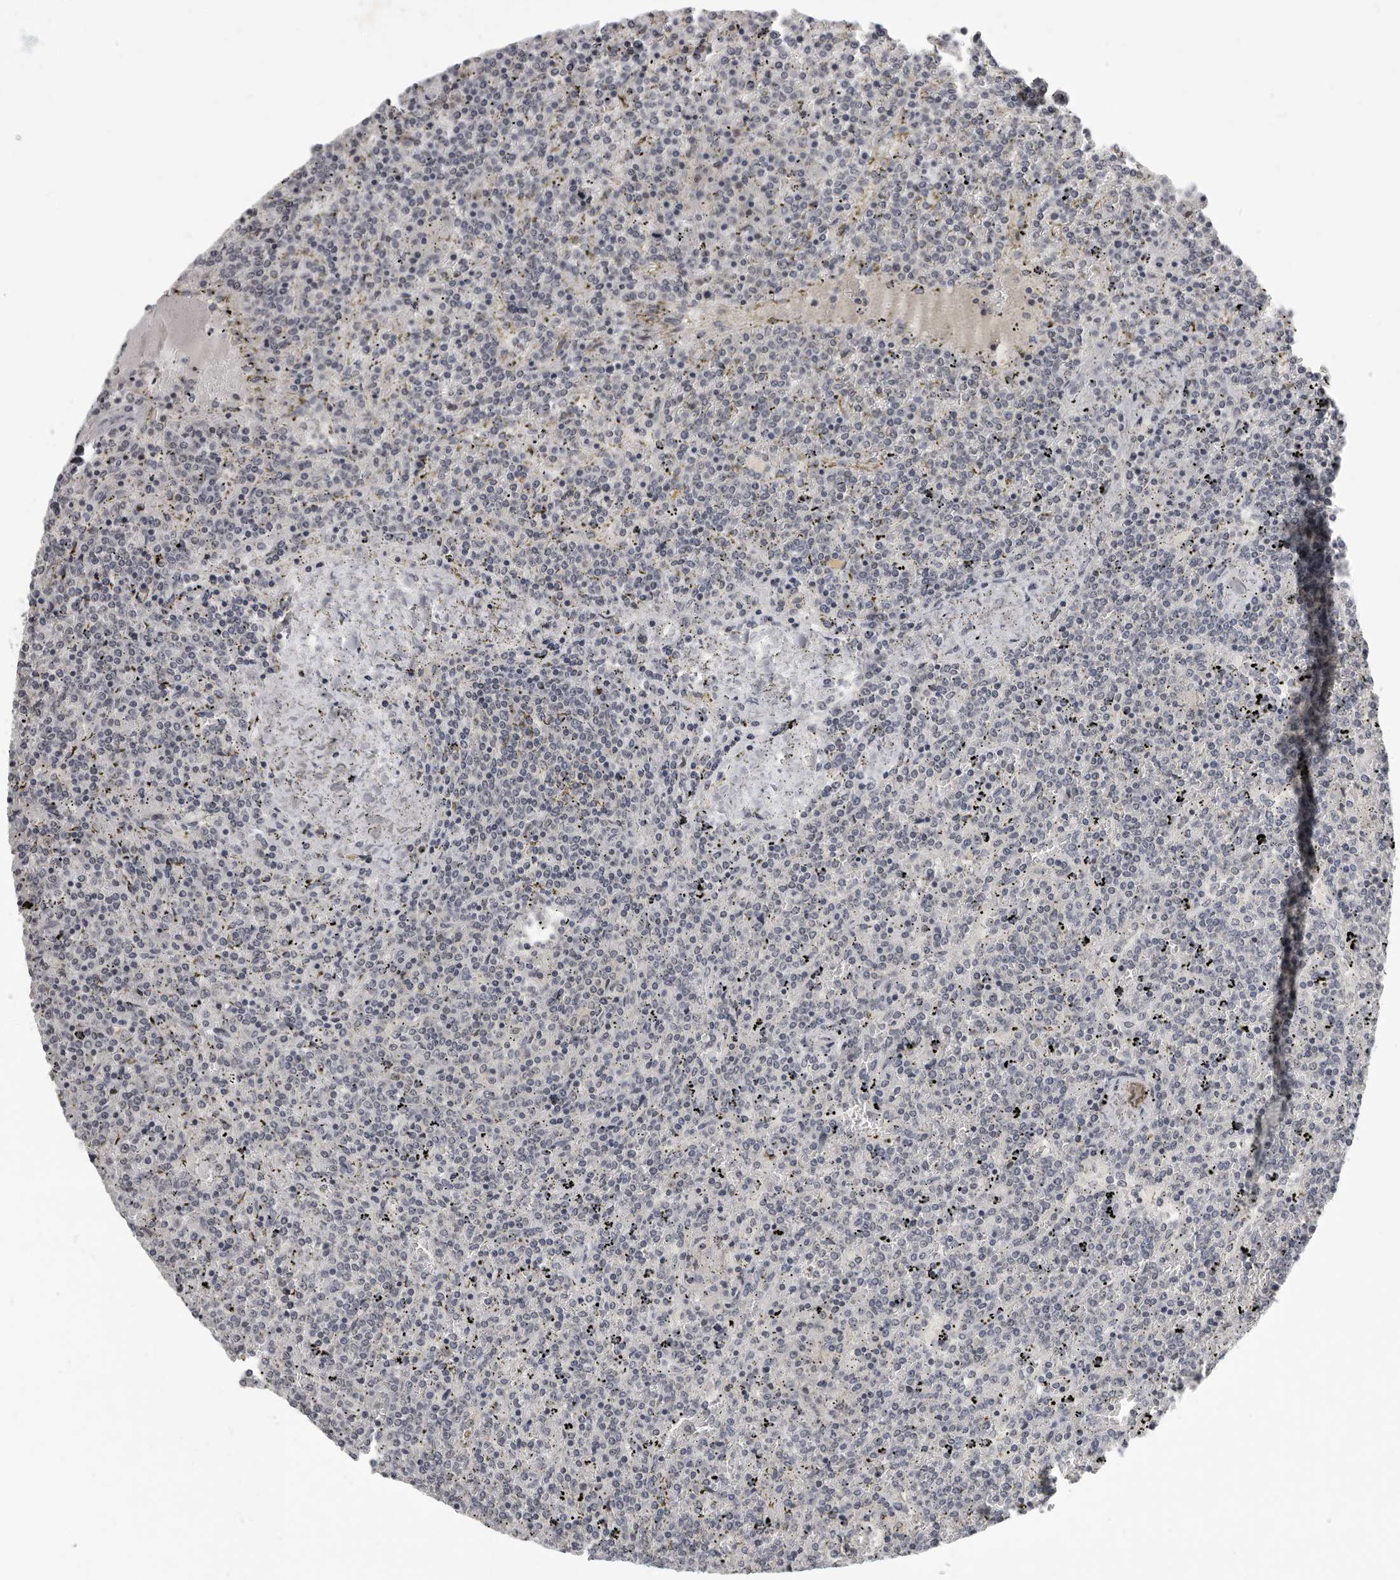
{"staining": {"intensity": "negative", "quantity": "none", "location": "none"}, "tissue": "lymphoma", "cell_type": "Tumor cells", "image_type": "cancer", "snomed": [{"axis": "morphology", "description": "Malignant lymphoma, non-Hodgkin's type, Low grade"}, {"axis": "topography", "description": "Spleen"}], "caption": "Photomicrograph shows no protein staining in tumor cells of malignant lymphoma, non-Hodgkin's type (low-grade) tissue.", "gene": "MRTO4", "patient": {"sex": "female", "age": 19}}